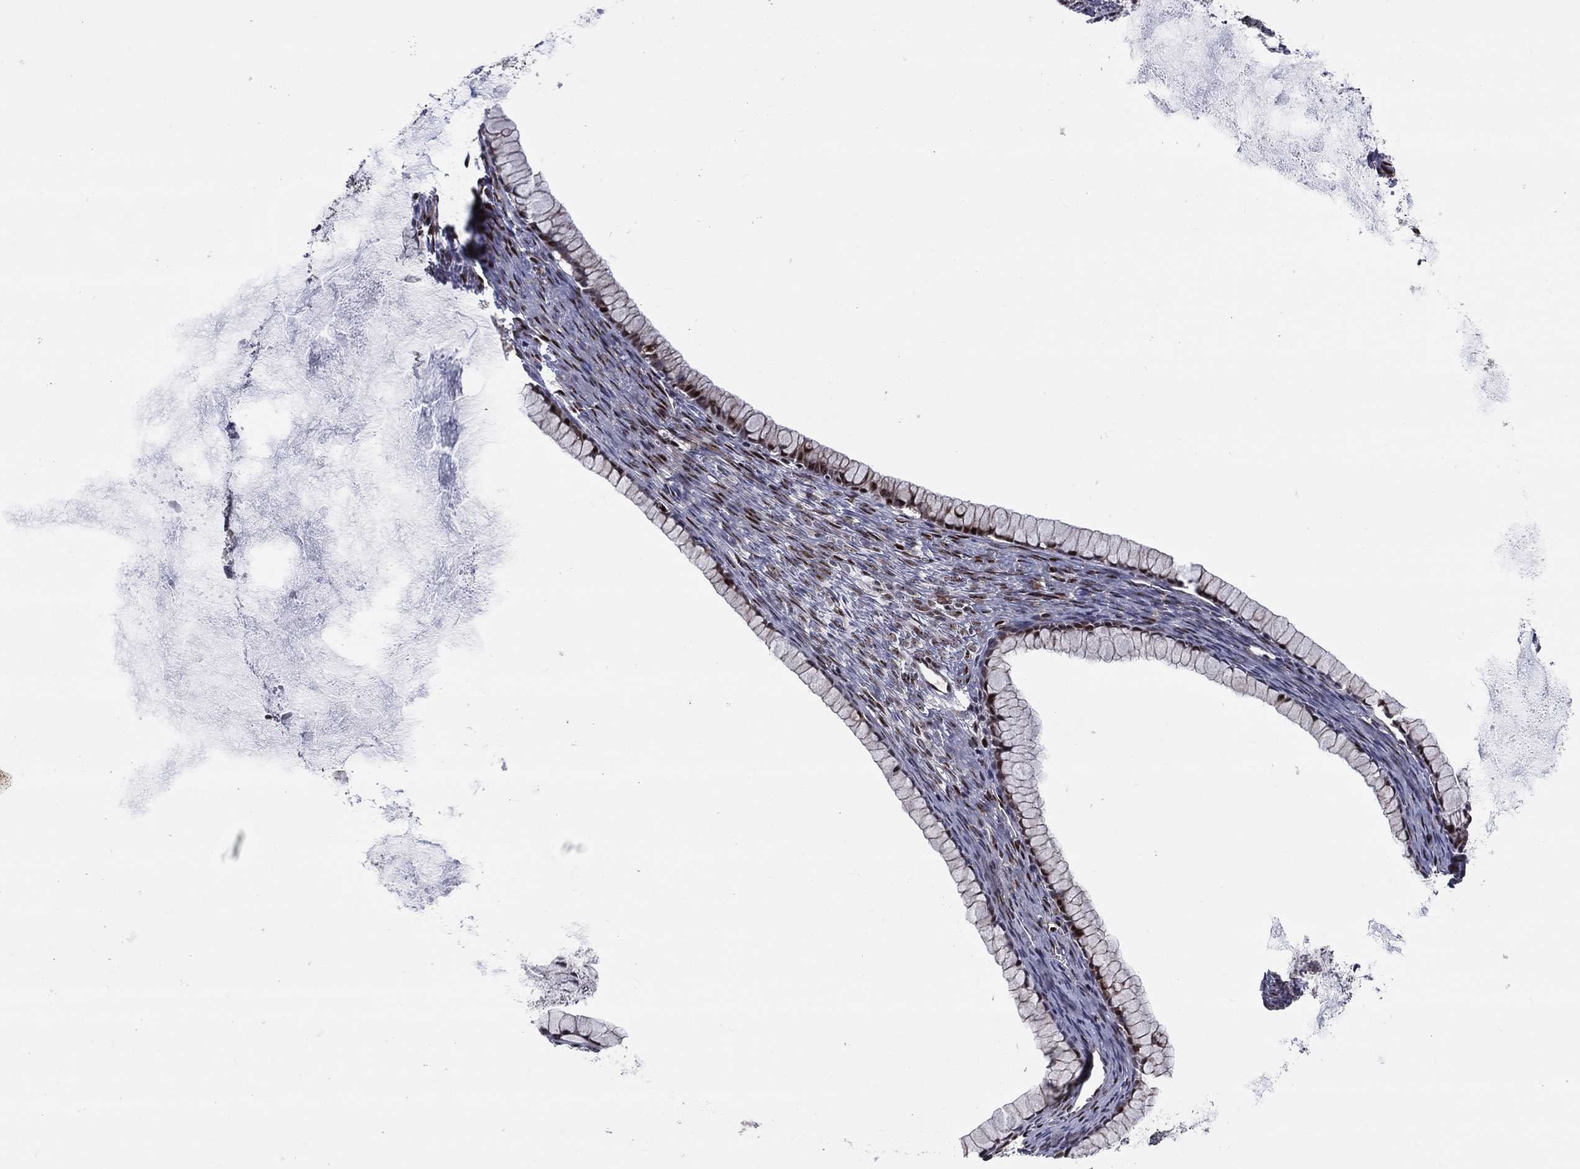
{"staining": {"intensity": "strong", "quantity": ">75%", "location": "nuclear"}, "tissue": "ovarian cancer", "cell_type": "Tumor cells", "image_type": "cancer", "snomed": [{"axis": "morphology", "description": "Cystadenocarcinoma, mucinous, NOS"}, {"axis": "topography", "description": "Ovary"}], "caption": "Immunohistochemistry (DAB) staining of ovarian cancer reveals strong nuclear protein staining in about >75% of tumor cells.", "gene": "VHL", "patient": {"sex": "female", "age": 41}}